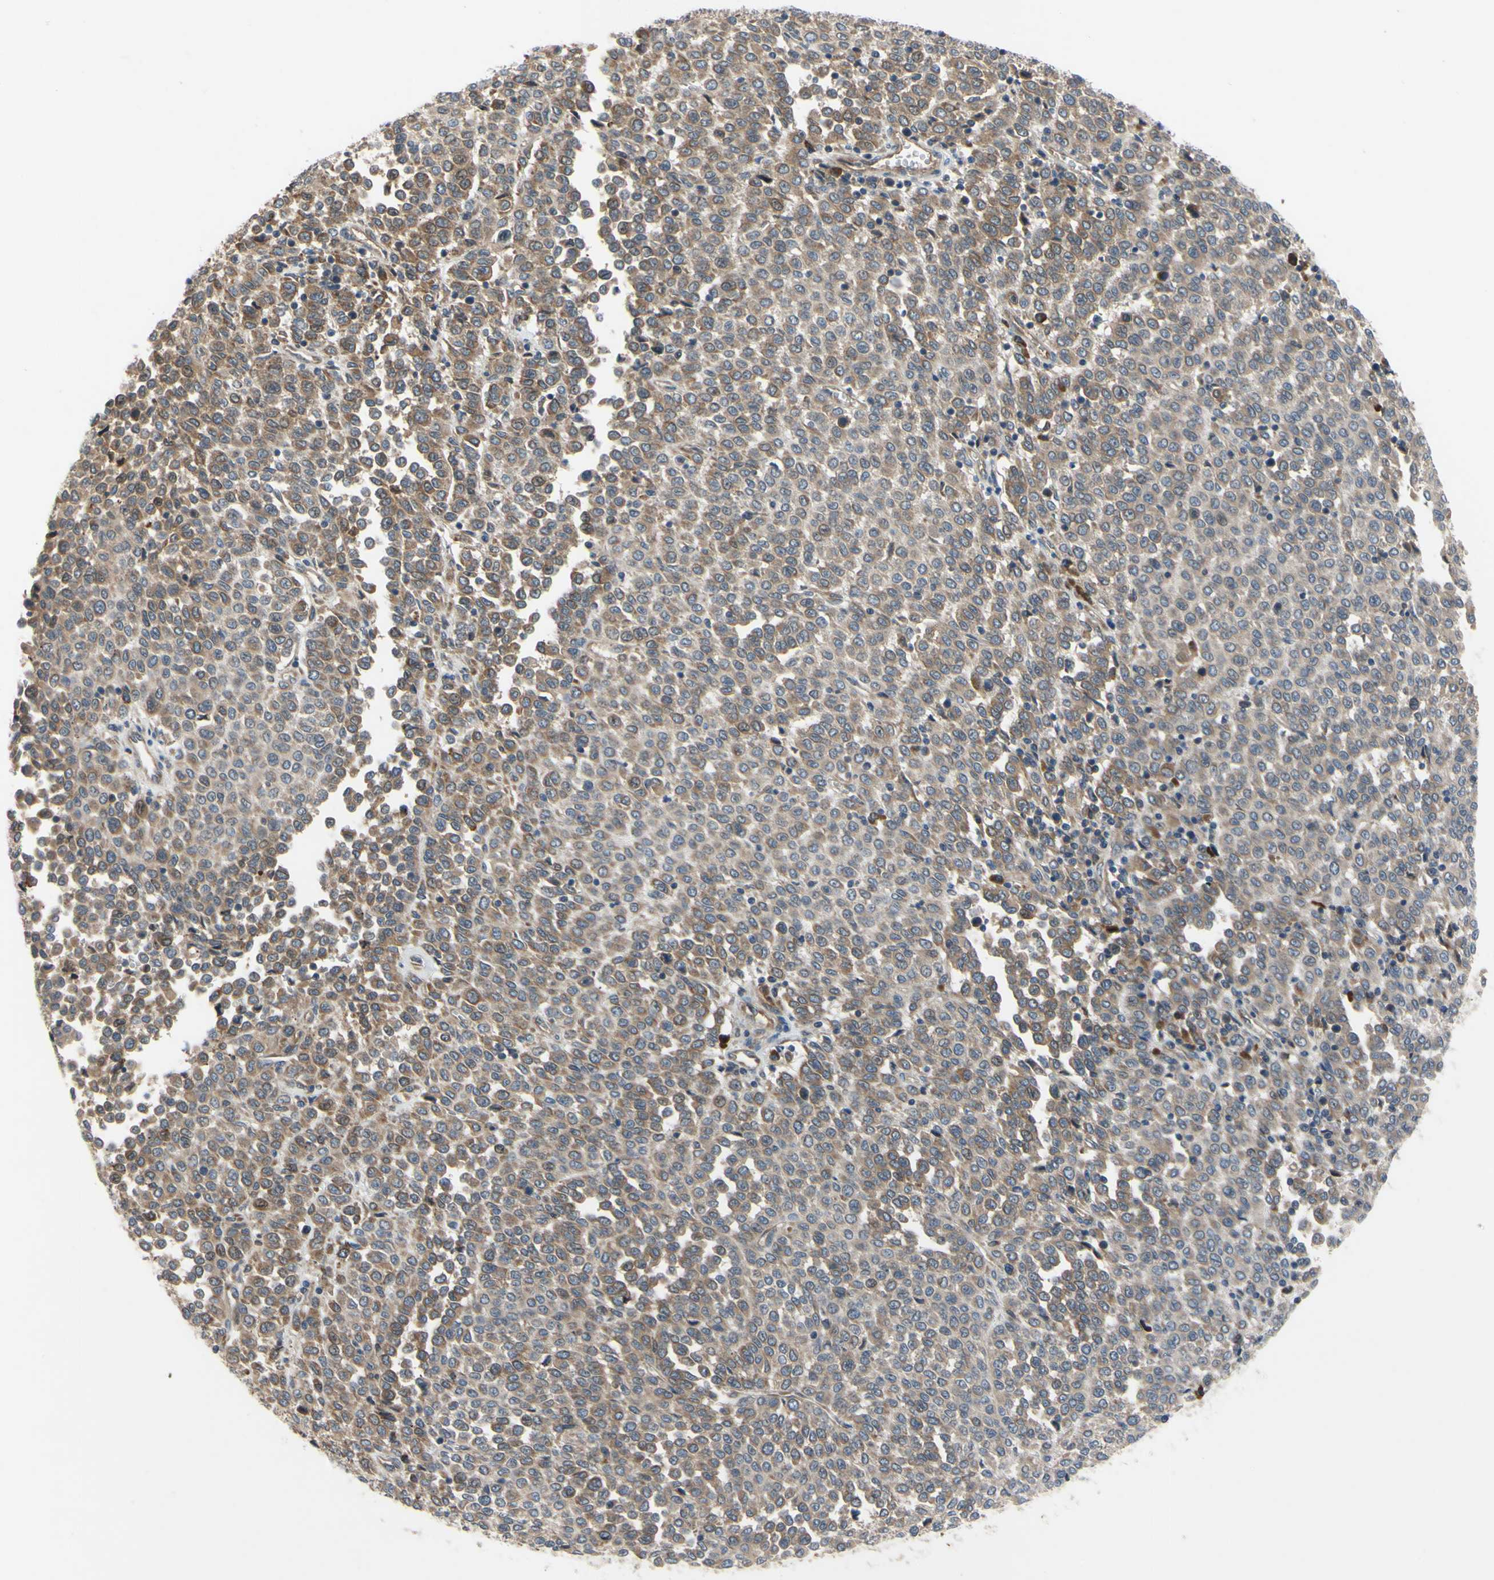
{"staining": {"intensity": "moderate", "quantity": ">75%", "location": "cytoplasmic/membranous"}, "tissue": "melanoma", "cell_type": "Tumor cells", "image_type": "cancer", "snomed": [{"axis": "morphology", "description": "Malignant melanoma, Metastatic site"}, {"axis": "topography", "description": "Pancreas"}], "caption": "Immunohistochemistry (IHC) photomicrograph of melanoma stained for a protein (brown), which displays medium levels of moderate cytoplasmic/membranous expression in about >75% of tumor cells.", "gene": "XIAP", "patient": {"sex": "female", "age": 30}}